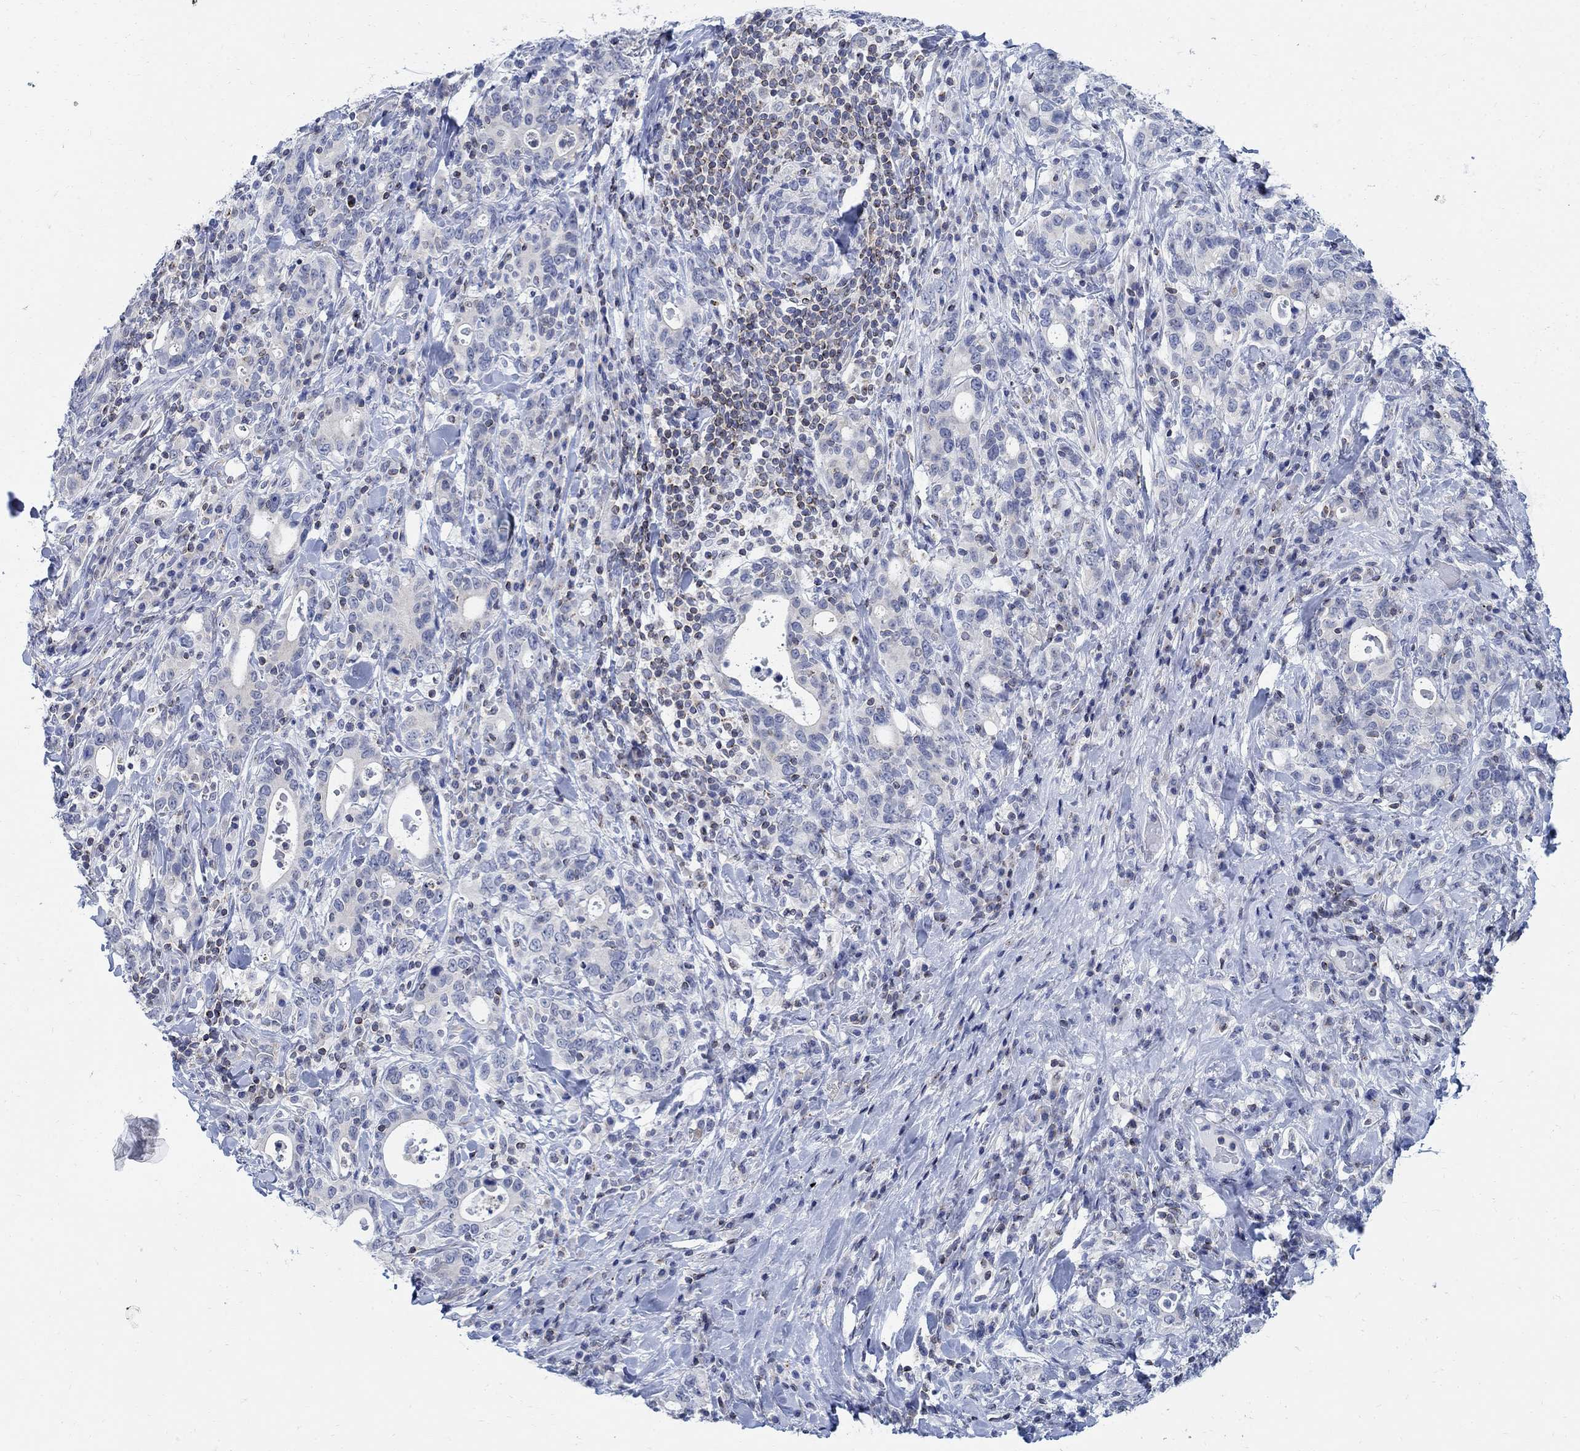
{"staining": {"intensity": "negative", "quantity": "none", "location": "none"}, "tissue": "stomach cancer", "cell_type": "Tumor cells", "image_type": "cancer", "snomed": [{"axis": "morphology", "description": "Adenocarcinoma, NOS"}, {"axis": "topography", "description": "Stomach"}], "caption": "Immunohistochemistry micrograph of stomach cancer (adenocarcinoma) stained for a protein (brown), which demonstrates no positivity in tumor cells.", "gene": "PHF21B", "patient": {"sex": "male", "age": 79}}